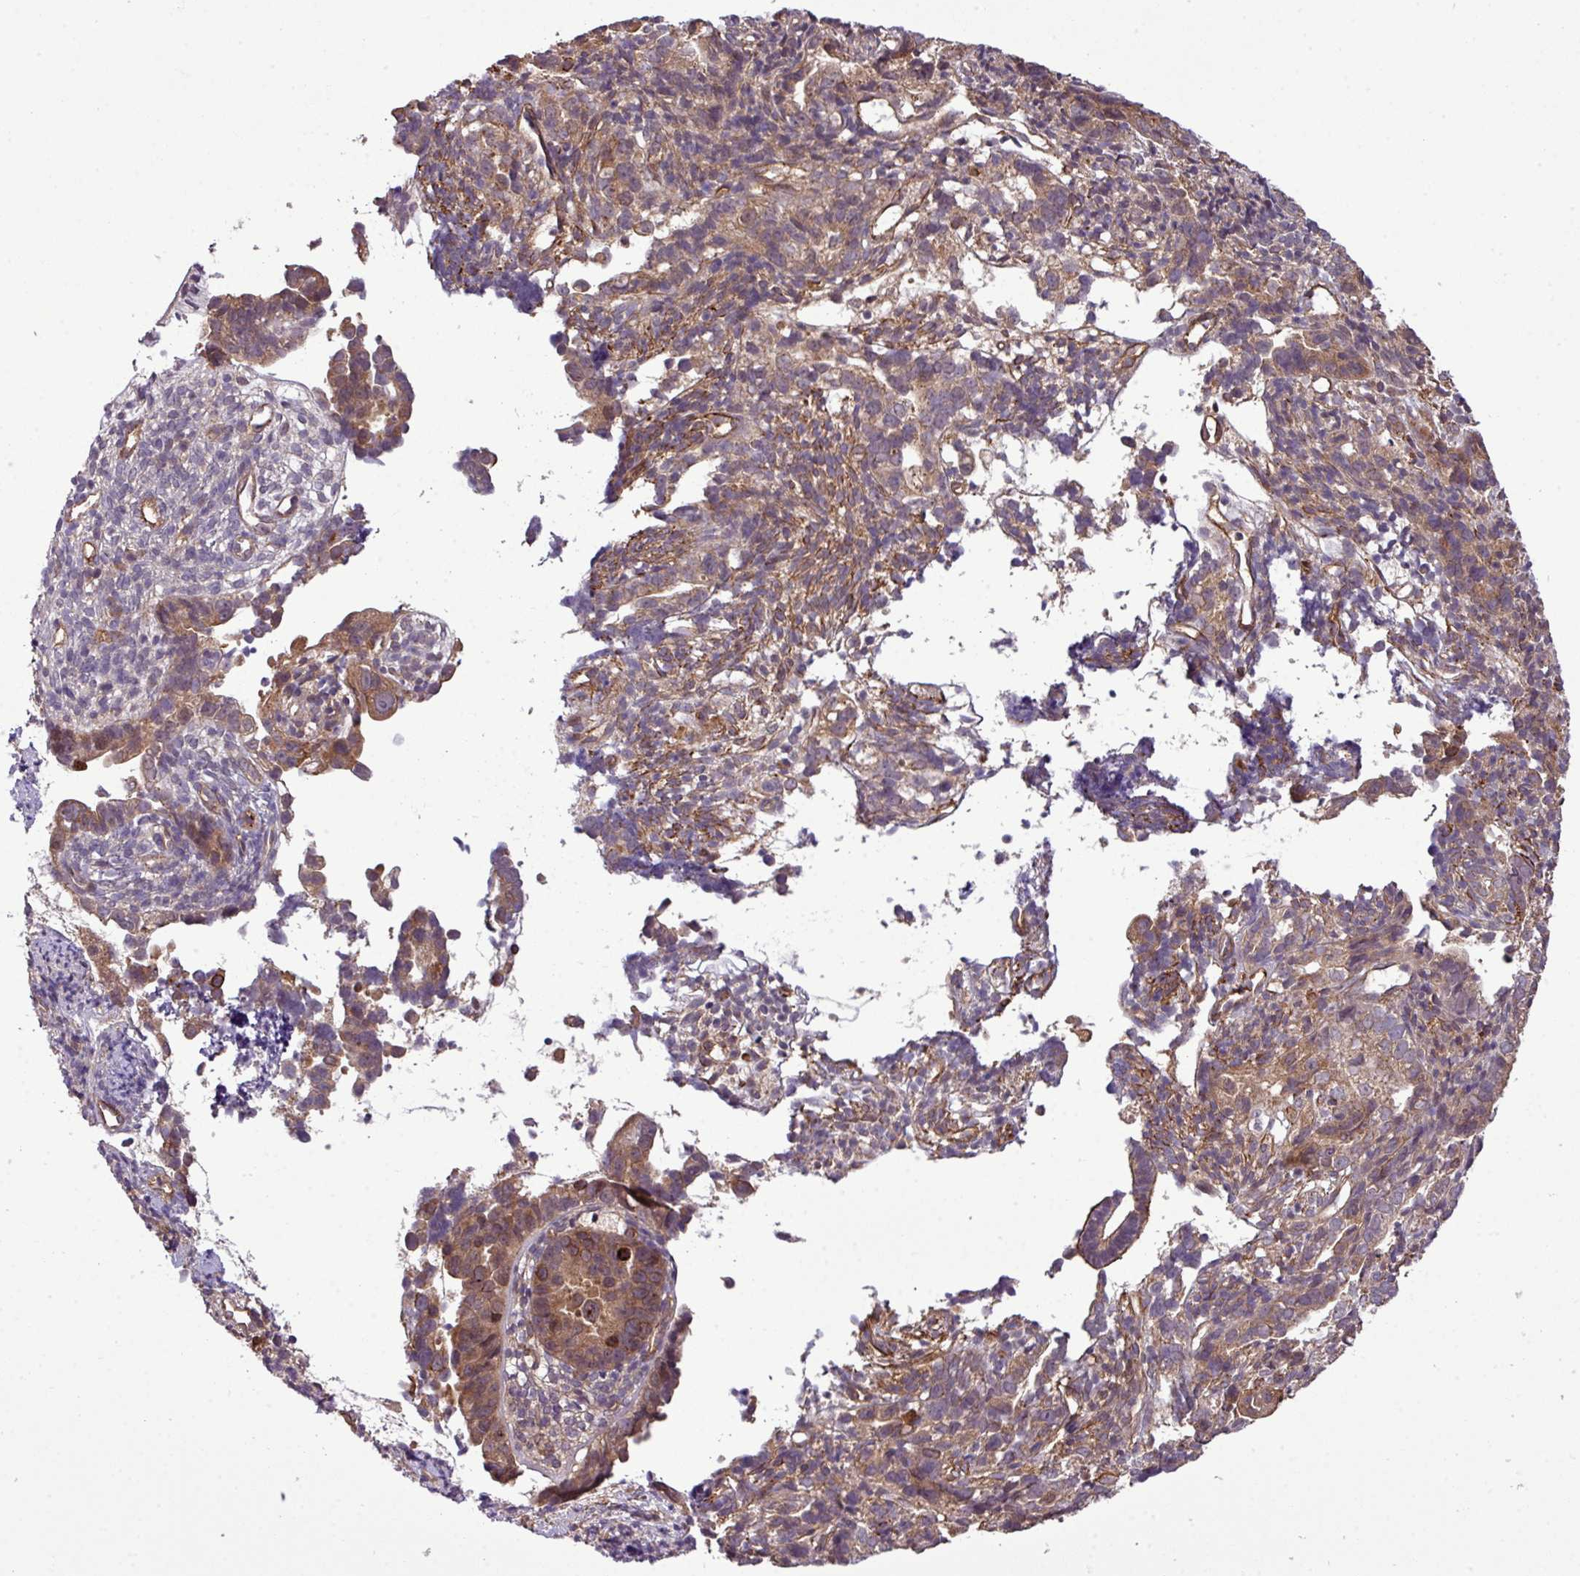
{"staining": {"intensity": "moderate", "quantity": ">75%", "location": "cytoplasmic/membranous,nuclear"}, "tissue": "endometrial cancer", "cell_type": "Tumor cells", "image_type": "cancer", "snomed": [{"axis": "morphology", "description": "Adenocarcinoma, NOS"}, {"axis": "topography", "description": "Endometrium"}], "caption": "The micrograph demonstrates immunohistochemical staining of adenocarcinoma (endometrial). There is moderate cytoplasmic/membranous and nuclear staining is appreciated in about >75% of tumor cells. The staining was performed using DAB, with brown indicating positive protein expression. Nuclei are stained blue with hematoxylin.", "gene": "XIAP", "patient": {"sex": "female", "age": 57}}